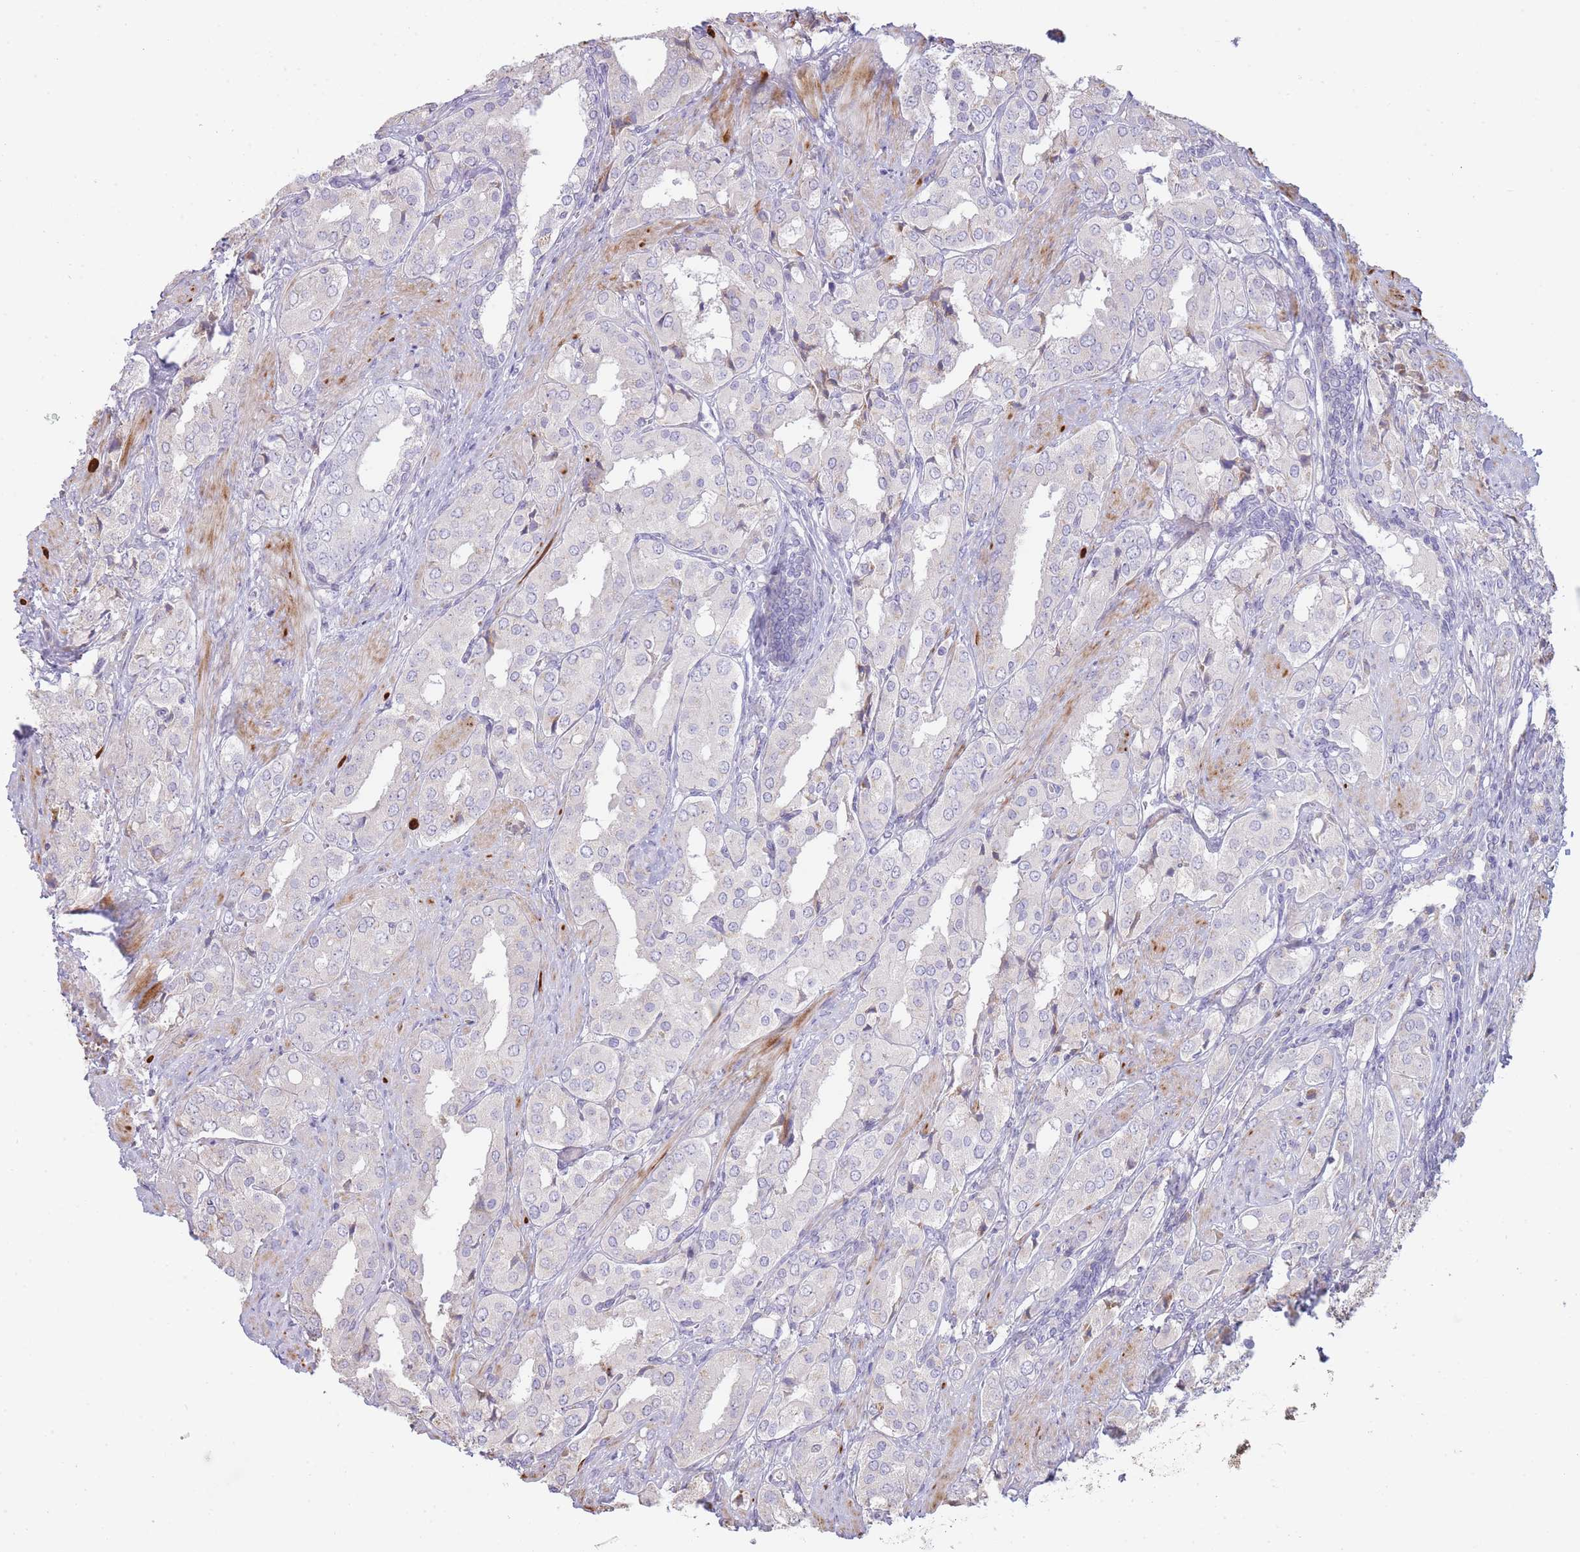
{"staining": {"intensity": "negative", "quantity": "none", "location": "none"}, "tissue": "prostate cancer", "cell_type": "Tumor cells", "image_type": "cancer", "snomed": [{"axis": "morphology", "description": "Adenocarcinoma, High grade"}, {"axis": "topography", "description": "Prostate"}], "caption": "Prostate adenocarcinoma (high-grade) stained for a protein using immunohistochemistry (IHC) reveals no staining tumor cells.", "gene": "PPP3R2", "patient": {"sex": "male", "age": 71}}